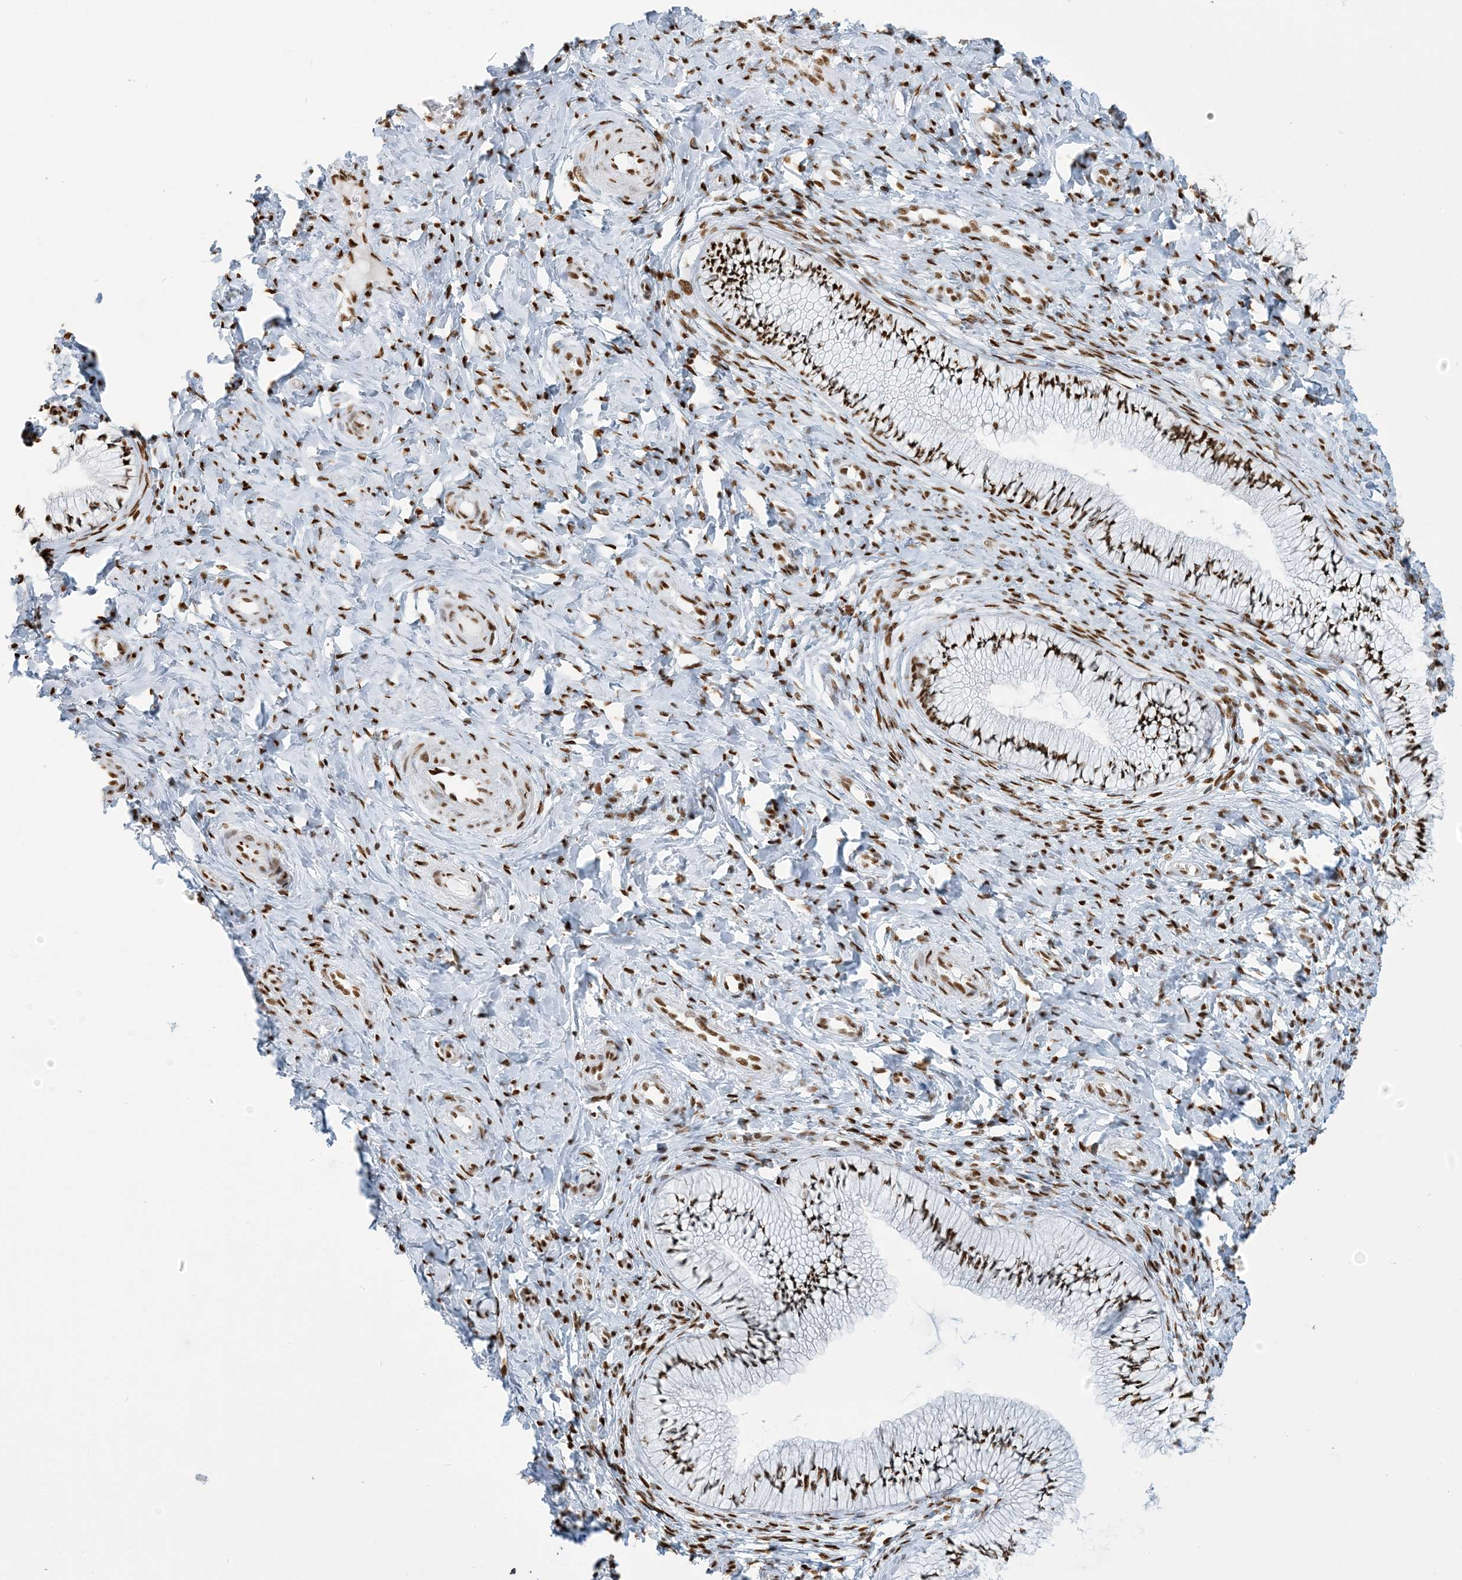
{"staining": {"intensity": "moderate", "quantity": ">75%", "location": "nuclear"}, "tissue": "cervix", "cell_type": "Glandular cells", "image_type": "normal", "snomed": [{"axis": "morphology", "description": "Normal tissue, NOS"}, {"axis": "topography", "description": "Cervix"}], "caption": "Cervix stained with immunohistochemistry (IHC) reveals moderate nuclear positivity in about >75% of glandular cells.", "gene": "STAG1", "patient": {"sex": "female", "age": 36}}